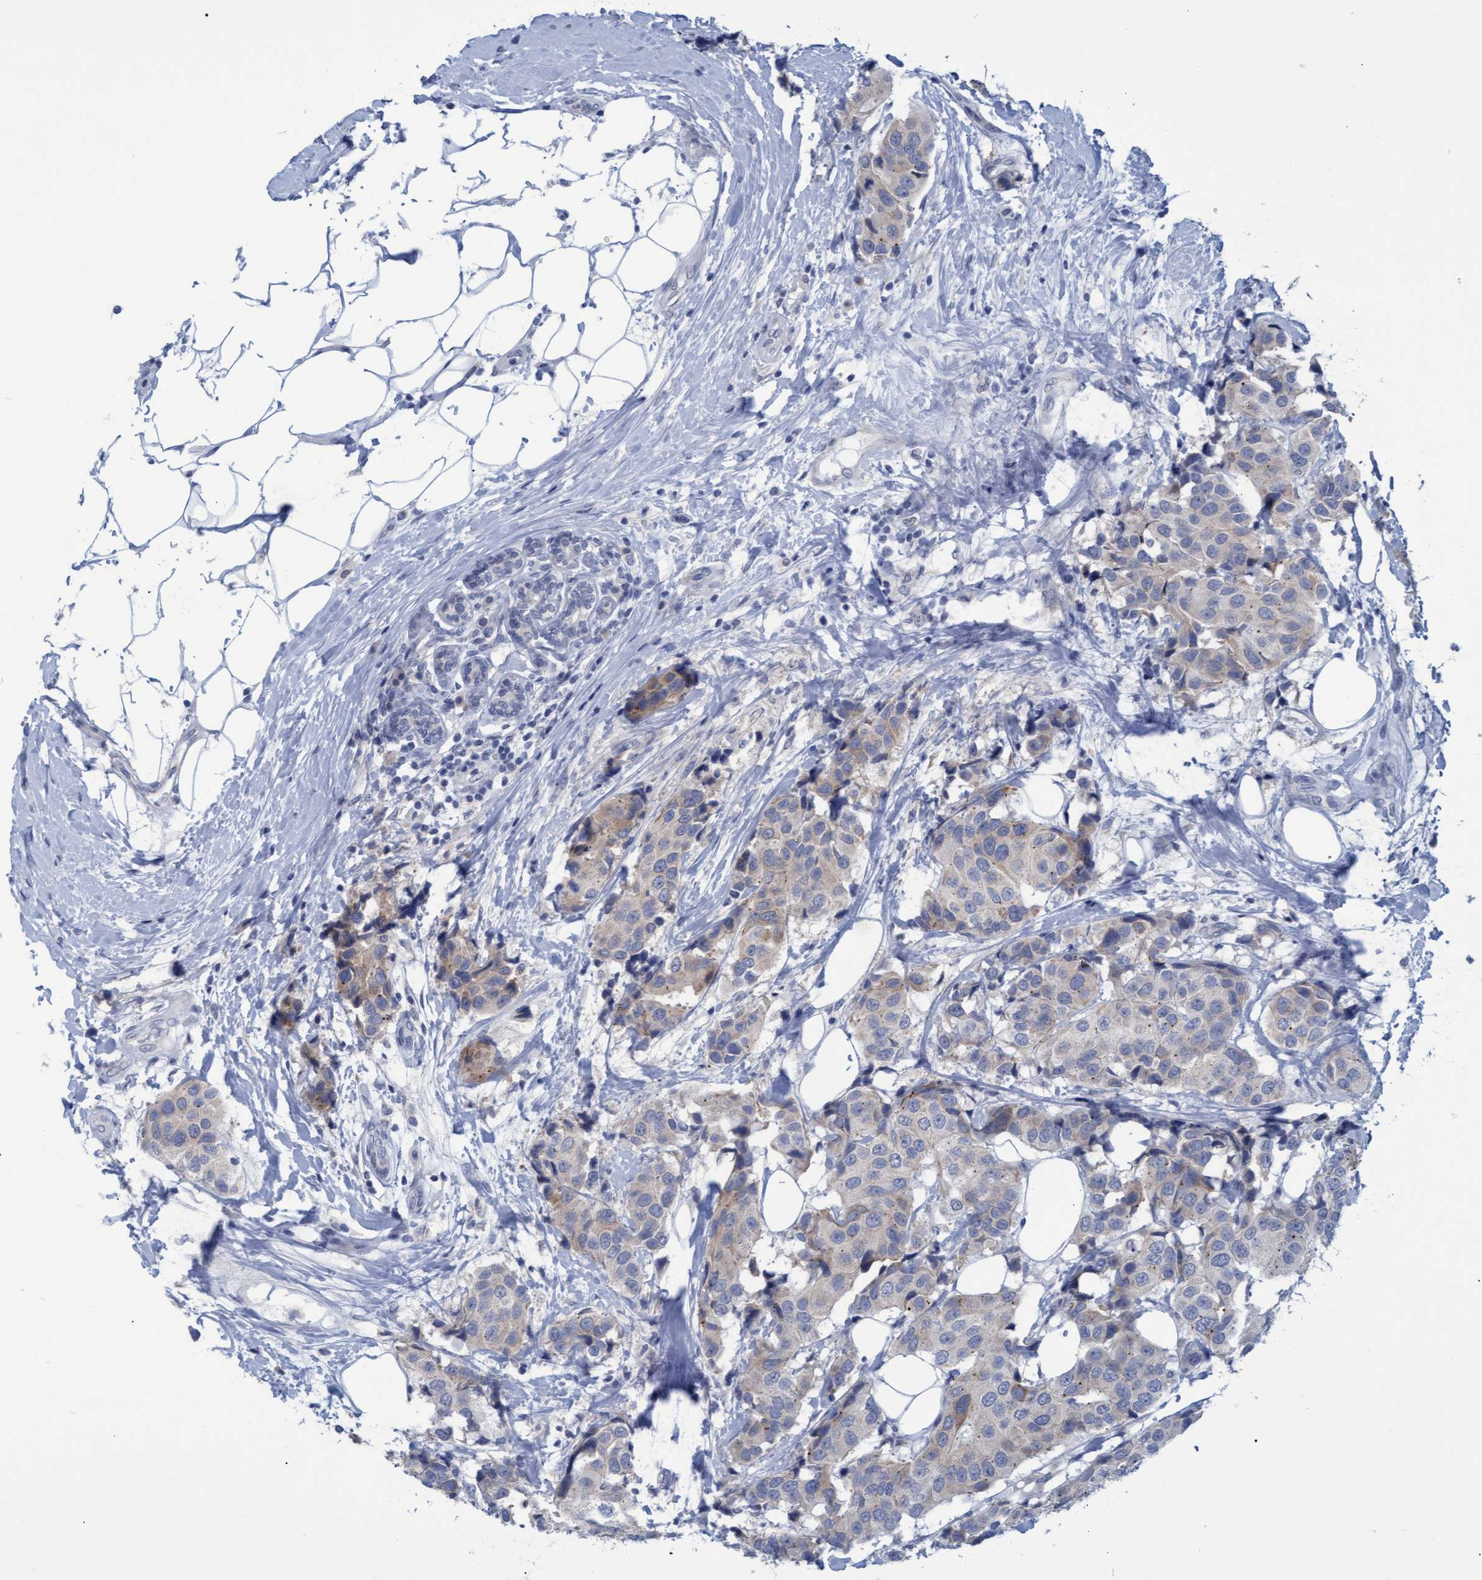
{"staining": {"intensity": "weak", "quantity": "25%-75%", "location": "cytoplasmic/membranous"}, "tissue": "breast cancer", "cell_type": "Tumor cells", "image_type": "cancer", "snomed": [{"axis": "morphology", "description": "Normal tissue, NOS"}, {"axis": "morphology", "description": "Duct carcinoma"}, {"axis": "topography", "description": "Breast"}], "caption": "Human breast cancer (invasive ductal carcinoma) stained with a brown dye shows weak cytoplasmic/membranous positive positivity in approximately 25%-75% of tumor cells.", "gene": "SSTR3", "patient": {"sex": "female", "age": 39}}